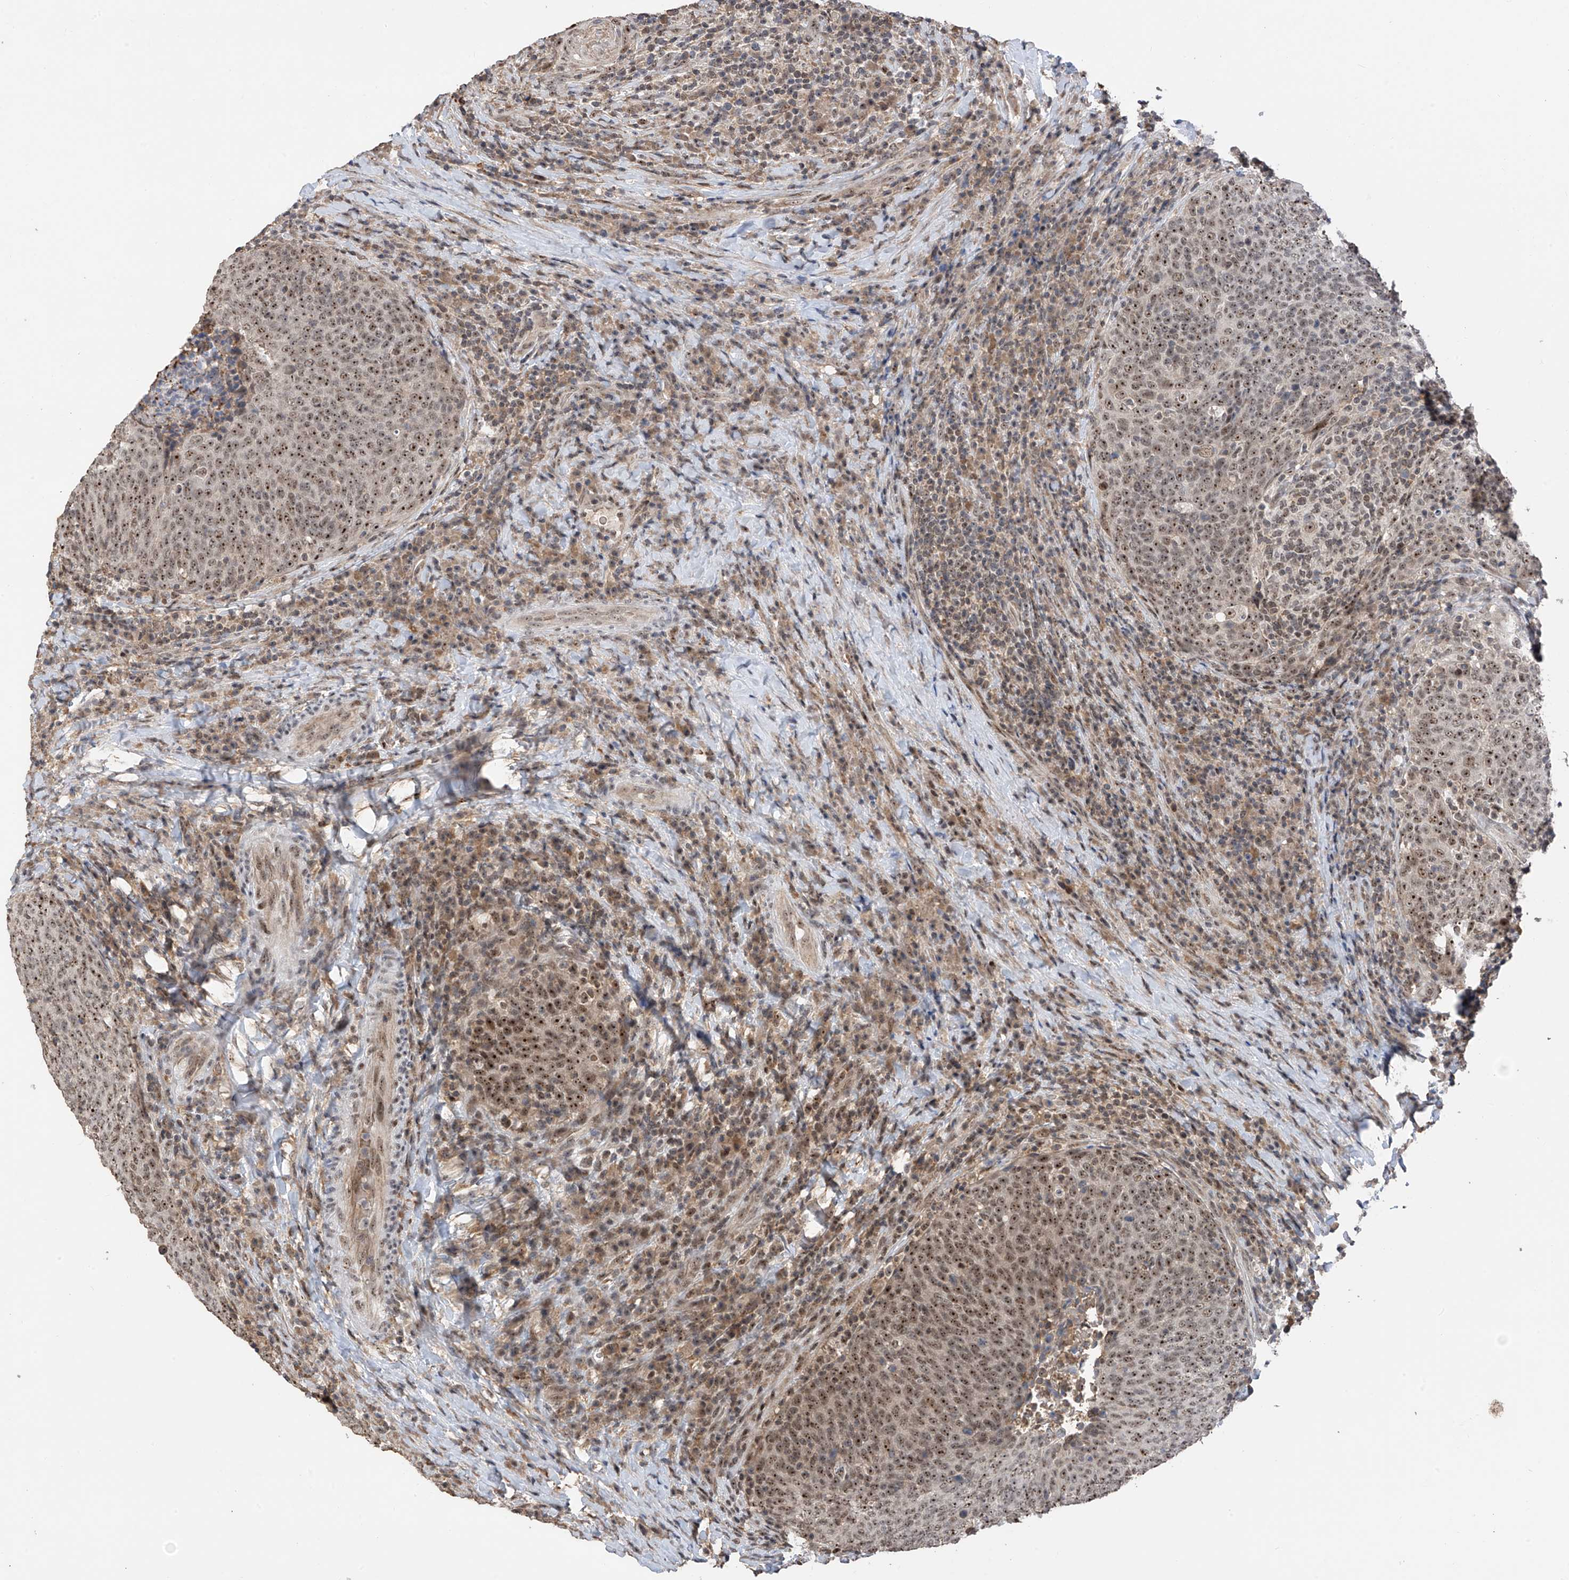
{"staining": {"intensity": "moderate", "quantity": ">75%", "location": "nuclear"}, "tissue": "head and neck cancer", "cell_type": "Tumor cells", "image_type": "cancer", "snomed": [{"axis": "morphology", "description": "Squamous cell carcinoma, NOS"}, {"axis": "morphology", "description": "Squamous cell carcinoma, metastatic, NOS"}, {"axis": "topography", "description": "Lymph node"}, {"axis": "topography", "description": "Head-Neck"}], "caption": "Immunohistochemistry image of squamous cell carcinoma (head and neck) stained for a protein (brown), which reveals medium levels of moderate nuclear expression in about >75% of tumor cells.", "gene": "C1orf131", "patient": {"sex": "male", "age": 62}}